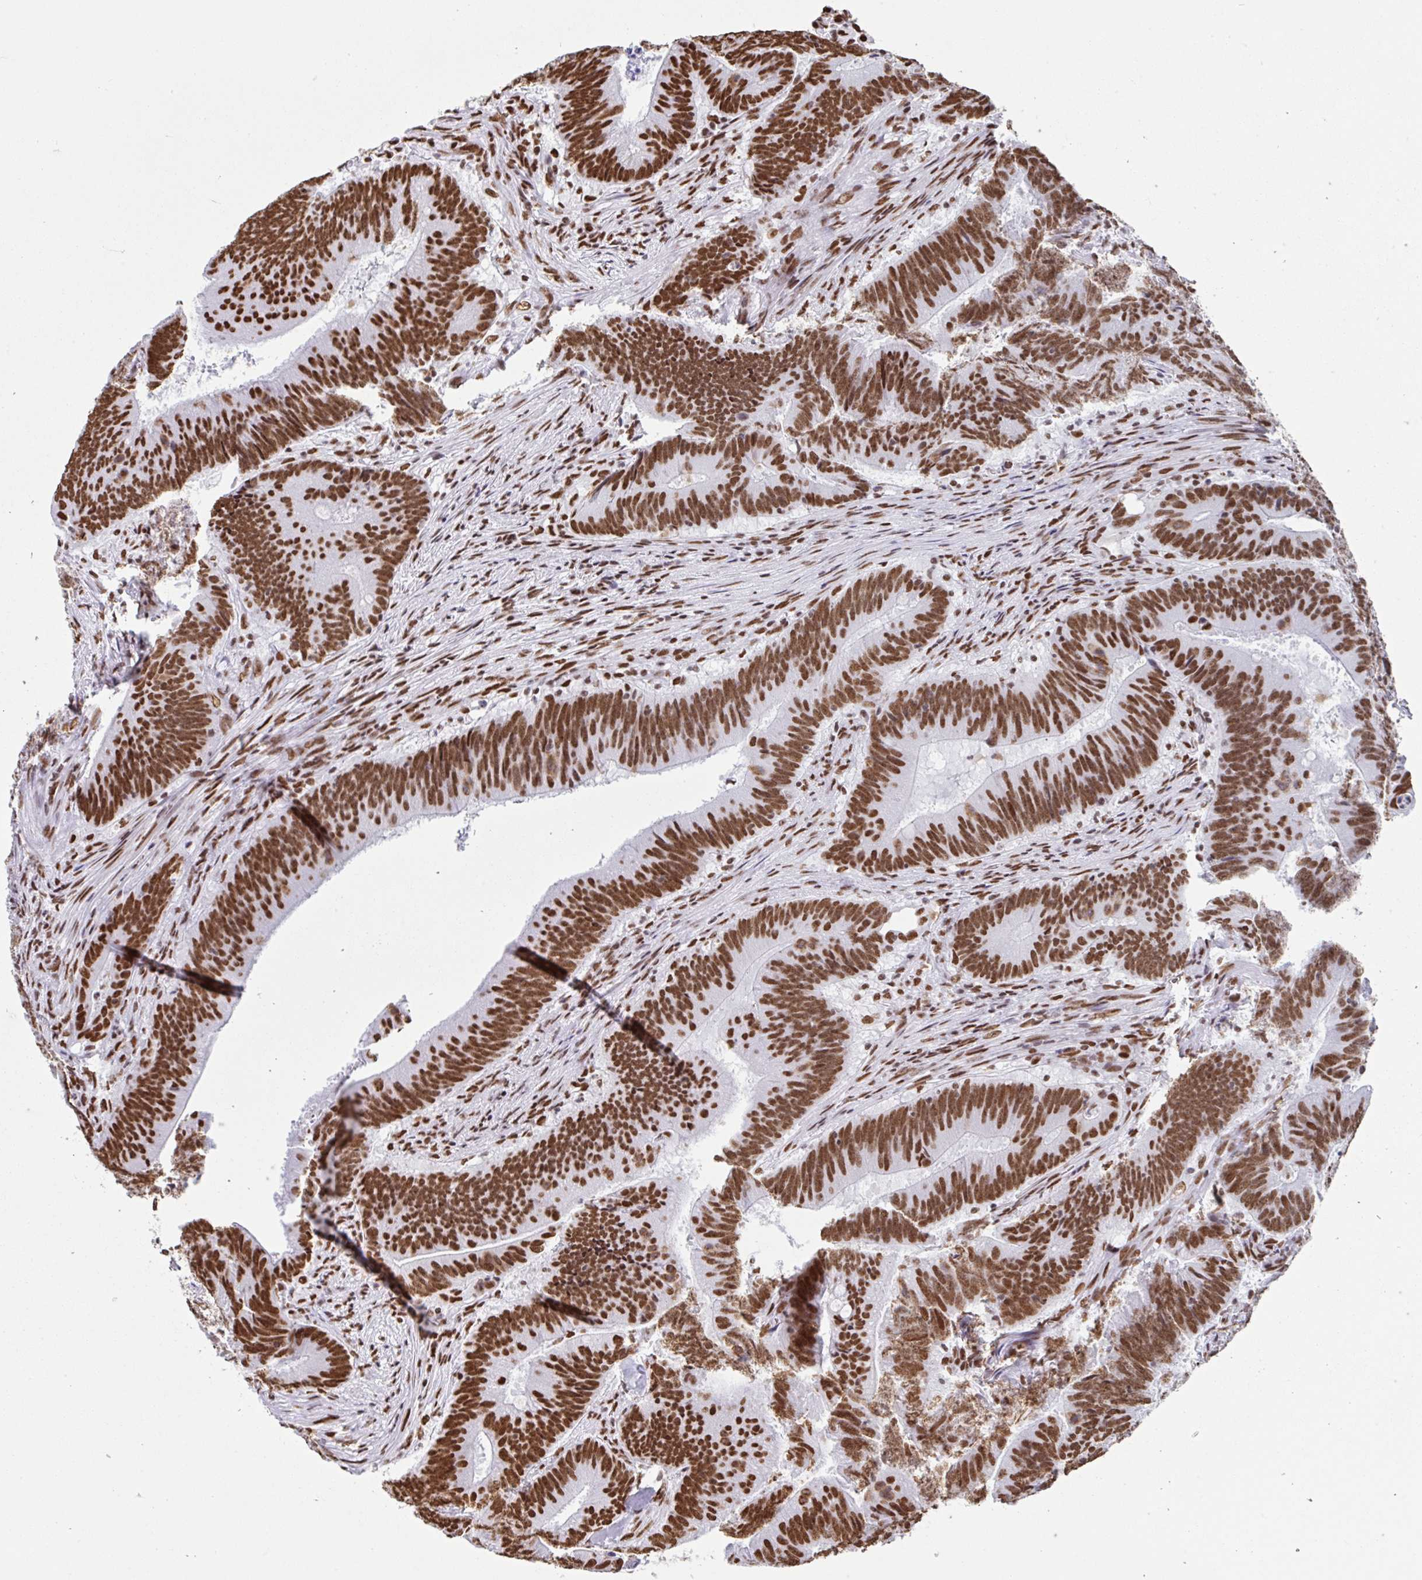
{"staining": {"intensity": "strong", "quantity": ">75%", "location": "nuclear"}, "tissue": "colorectal cancer", "cell_type": "Tumor cells", "image_type": "cancer", "snomed": [{"axis": "morphology", "description": "Adenocarcinoma, NOS"}, {"axis": "topography", "description": "Colon"}], "caption": "Immunohistochemistry (IHC) (DAB) staining of colorectal adenocarcinoma demonstrates strong nuclear protein positivity in approximately >75% of tumor cells. (DAB (3,3'-diaminobenzidine) IHC, brown staining for protein, blue staining for nuclei).", "gene": "KHDRBS1", "patient": {"sex": "female", "age": 87}}